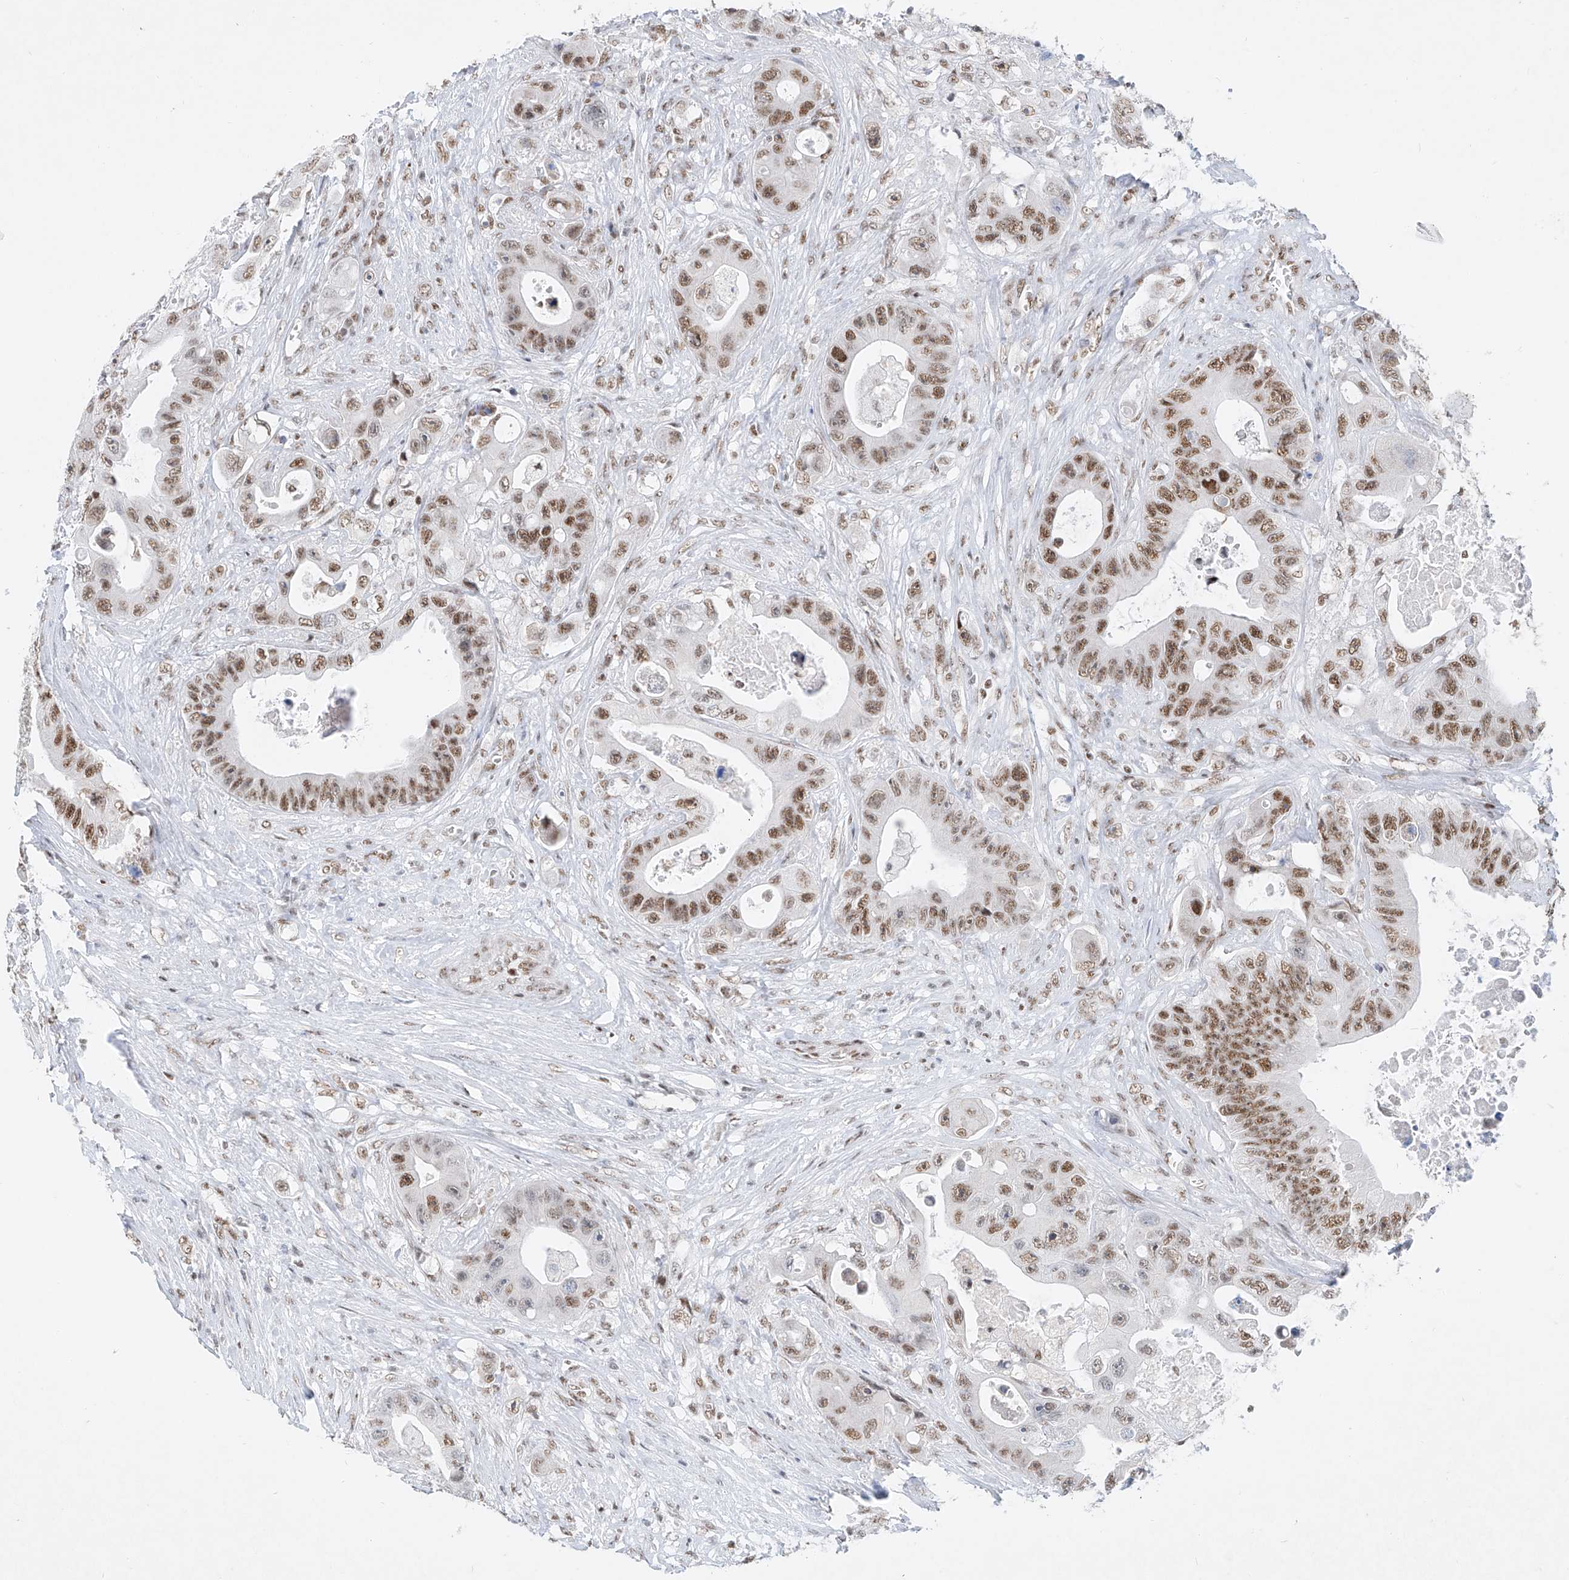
{"staining": {"intensity": "moderate", "quantity": ">75%", "location": "nuclear"}, "tissue": "colorectal cancer", "cell_type": "Tumor cells", "image_type": "cancer", "snomed": [{"axis": "morphology", "description": "Adenocarcinoma, NOS"}, {"axis": "topography", "description": "Colon"}], "caption": "Immunohistochemical staining of colorectal cancer demonstrates medium levels of moderate nuclear protein positivity in about >75% of tumor cells.", "gene": "TAF4", "patient": {"sex": "female", "age": 46}}